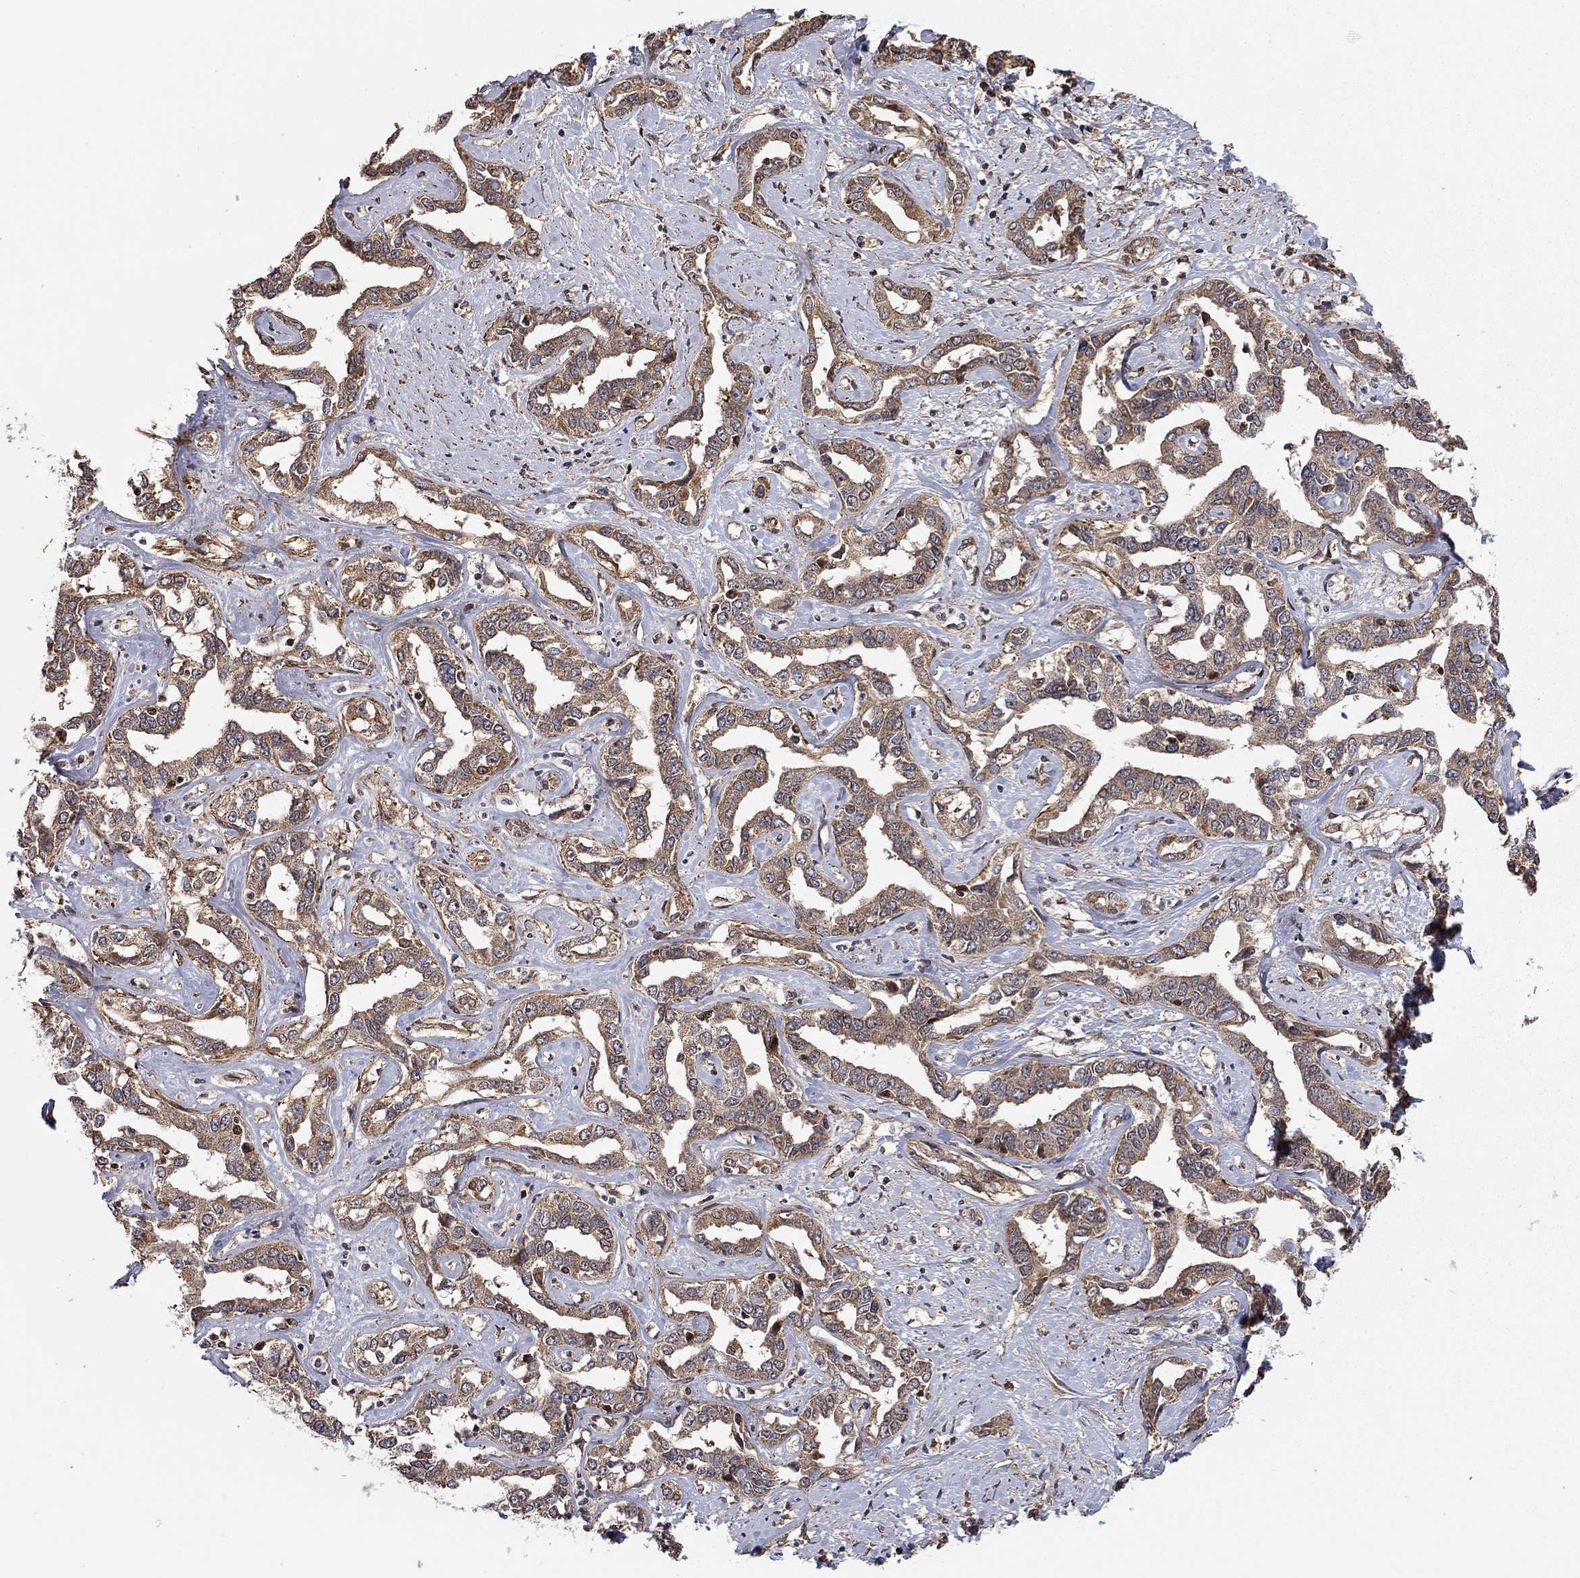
{"staining": {"intensity": "moderate", "quantity": "25%-75%", "location": "cytoplasmic/membranous"}, "tissue": "liver cancer", "cell_type": "Tumor cells", "image_type": "cancer", "snomed": [{"axis": "morphology", "description": "Cholangiocarcinoma"}, {"axis": "topography", "description": "Liver"}], "caption": "This is an image of IHC staining of liver cholangiocarcinoma, which shows moderate expression in the cytoplasmic/membranous of tumor cells.", "gene": "TDP1", "patient": {"sex": "male", "age": 59}}